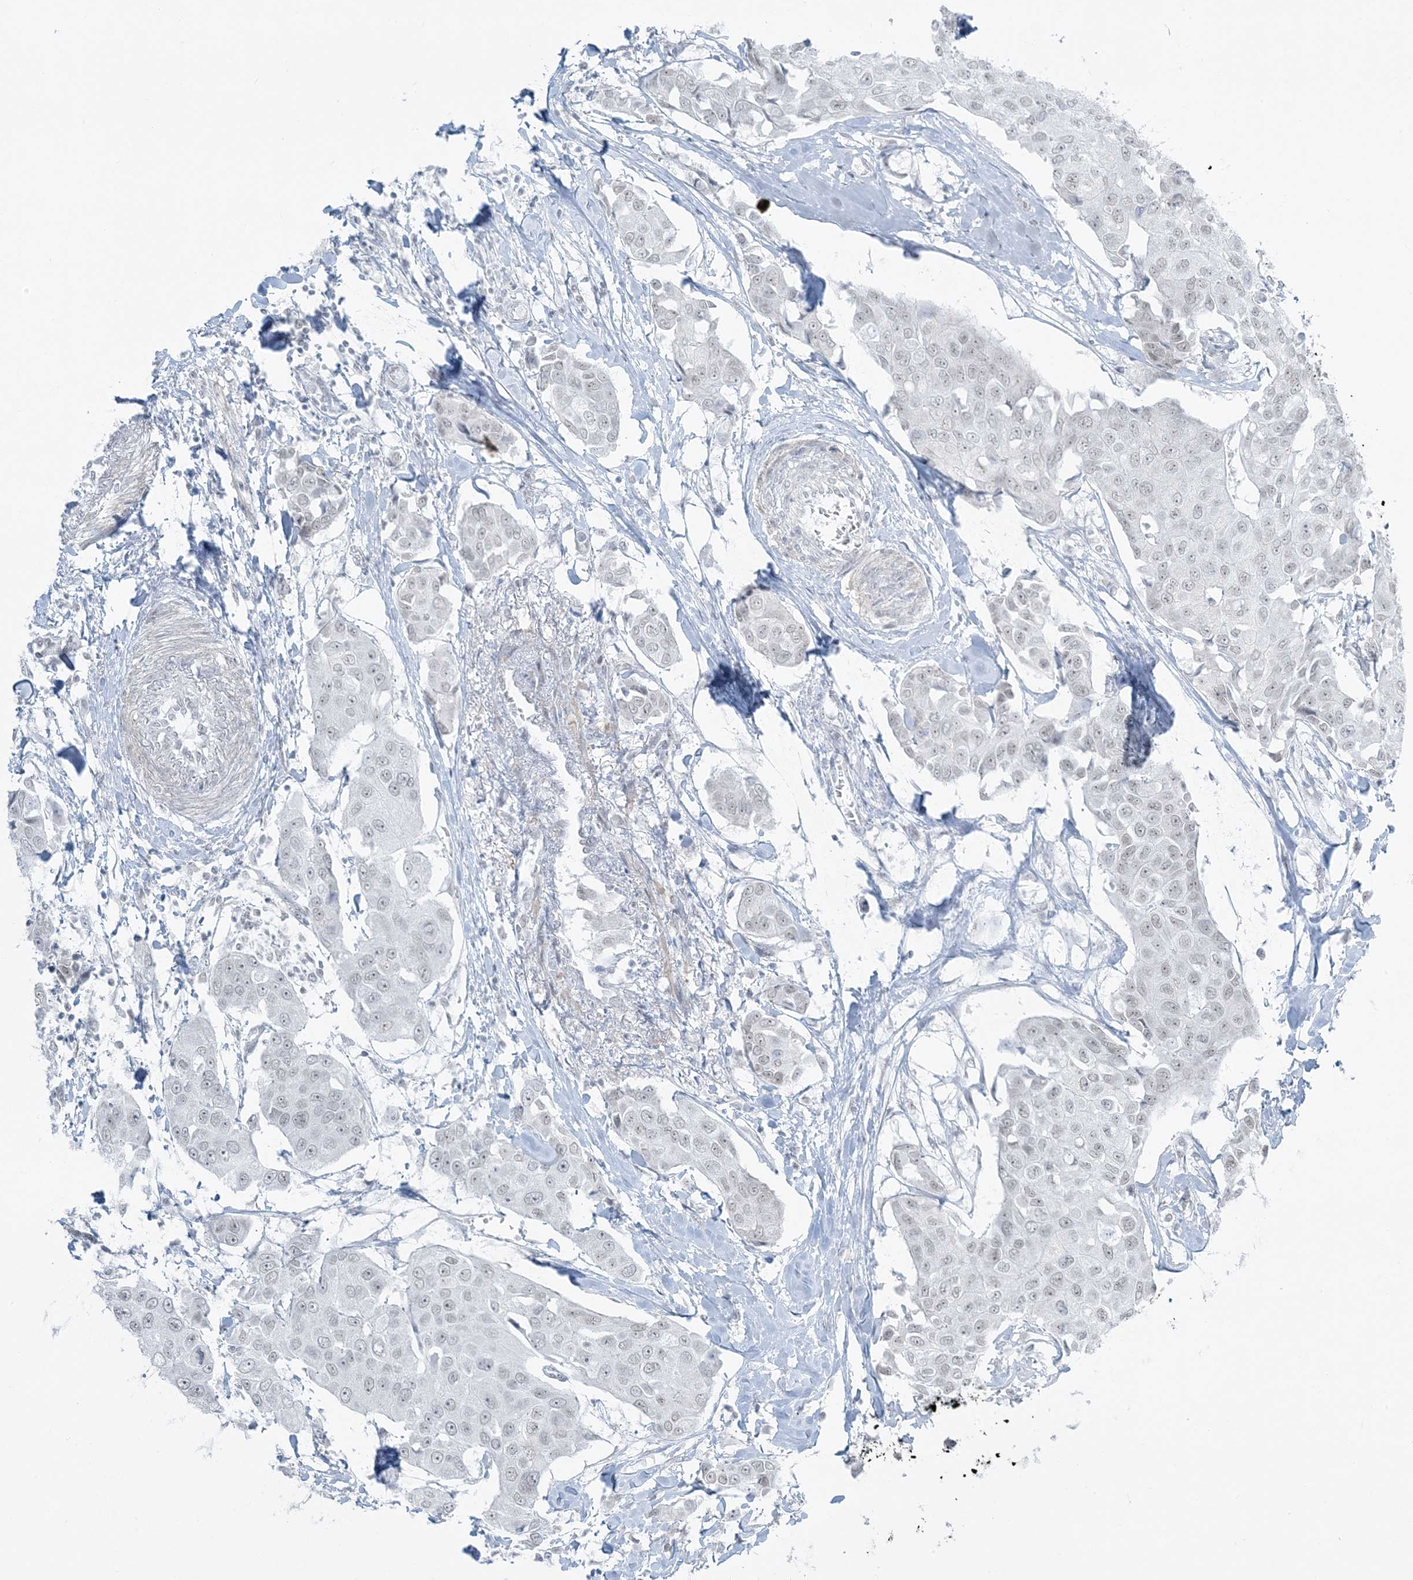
{"staining": {"intensity": "negative", "quantity": "none", "location": "none"}, "tissue": "breast cancer", "cell_type": "Tumor cells", "image_type": "cancer", "snomed": [{"axis": "morphology", "description": "Duct carcinoma"}, {"axis": "topography", "description": "Breast"}], "caption": "Immunohistochemistry photomicrograph of breast cancer (intraductal carcinoma) stained for a protein (brown), which demonstrates no expression in tumor cells.", "gene": "ZNF787", "patient": {"sex": "female", "age": 80}}